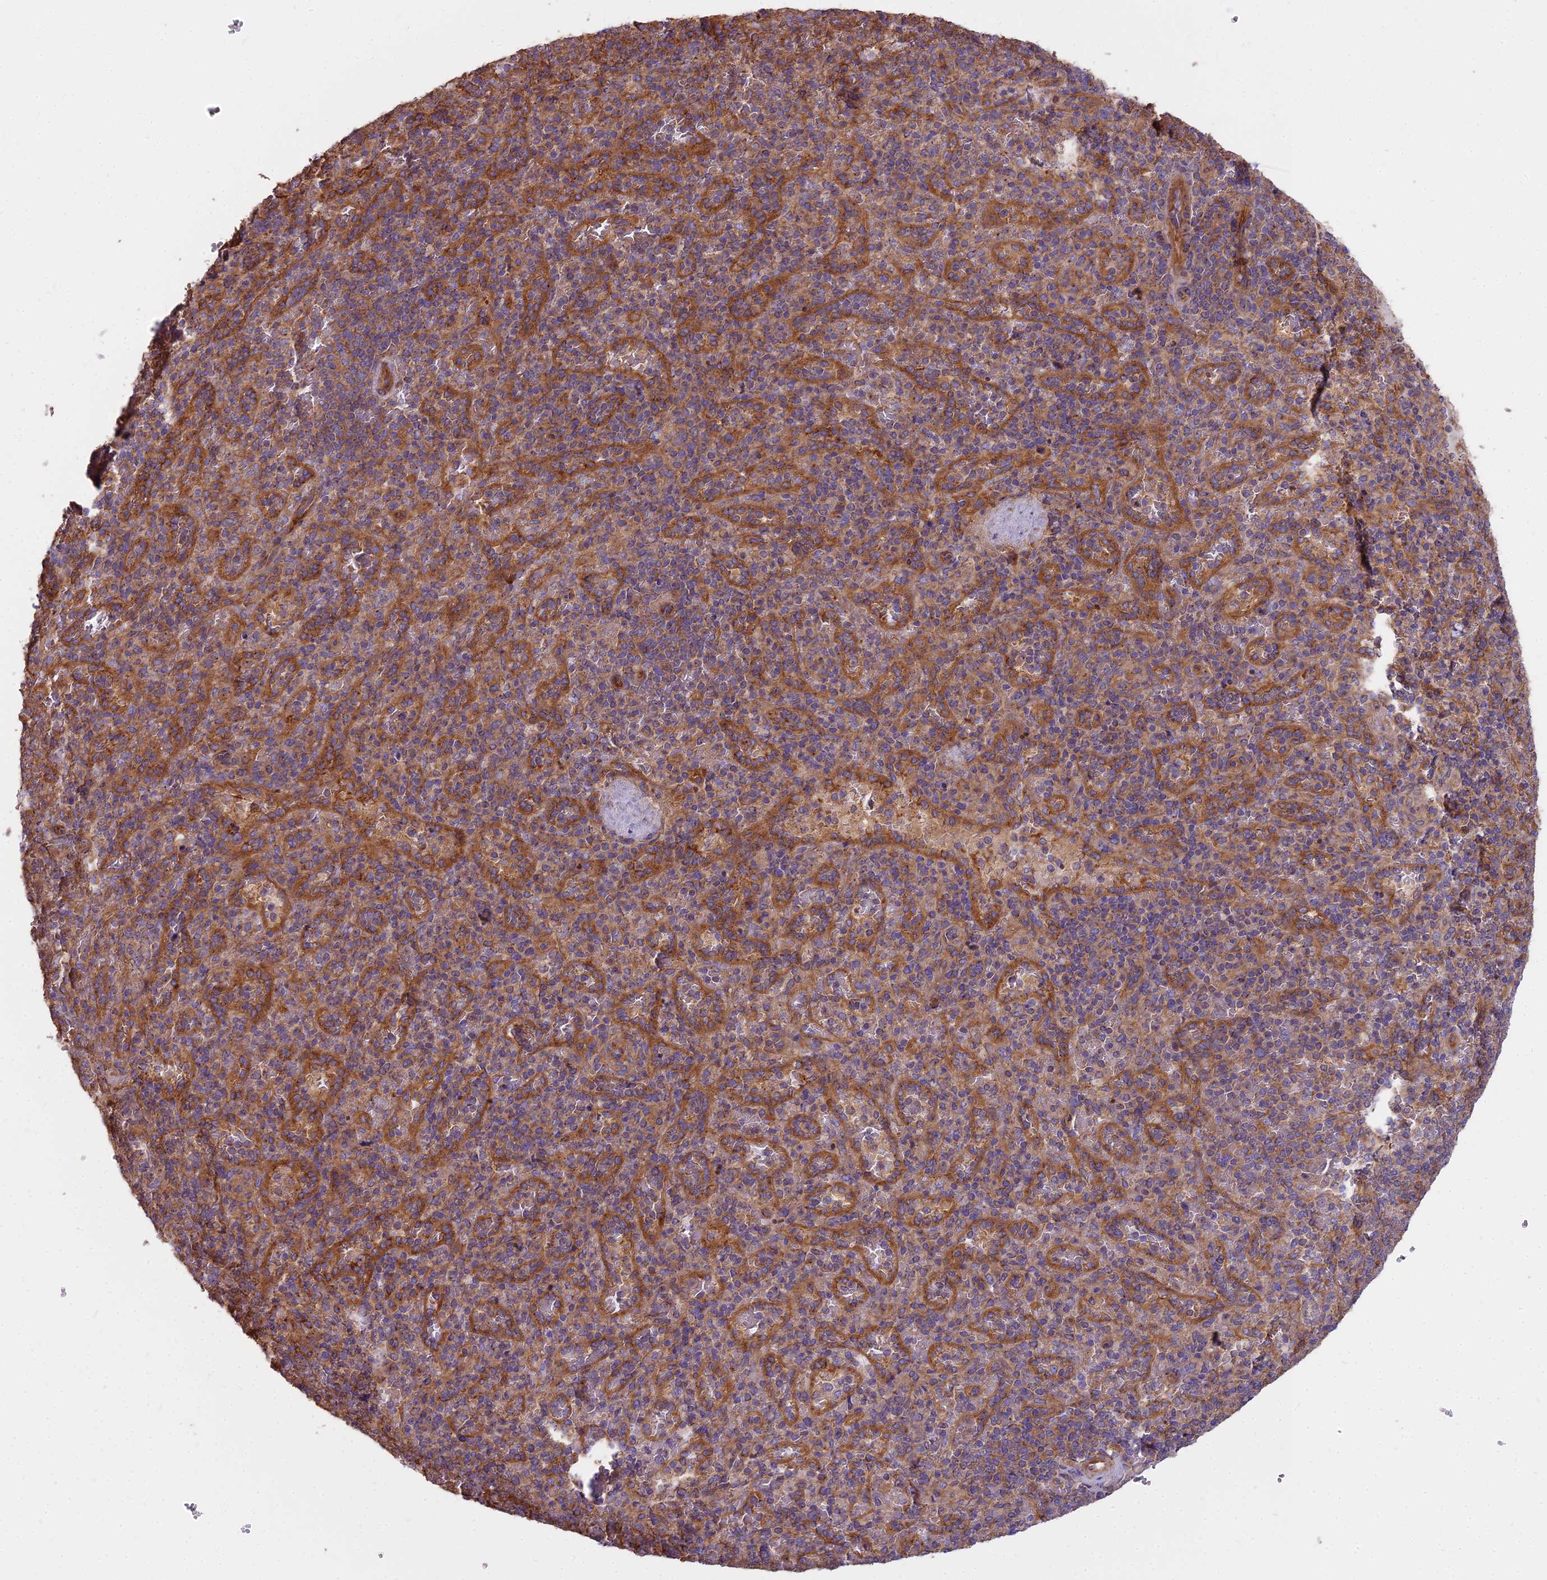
{"staining": {"intensity": "weak", "quantity": "25%-75%", "location": "cytoplasmic/membranous"}, "tissue": "spleen", "cell_type": "Cells in red pulp", "image_type": "normal", "snomed": [{"axis": "morphology", "description": "Normal tissue, NOS"}, {"axis": "topography", "description": "Spleen"}], "caption": "Brown immunohistochemical staining in normal human spleen reveals weak cytoplasmic/membranous positivity in about 25%-75% of cells in red pulp.", "gene": "DCTN3", "patient": {"sex": "male", "age": 82}}